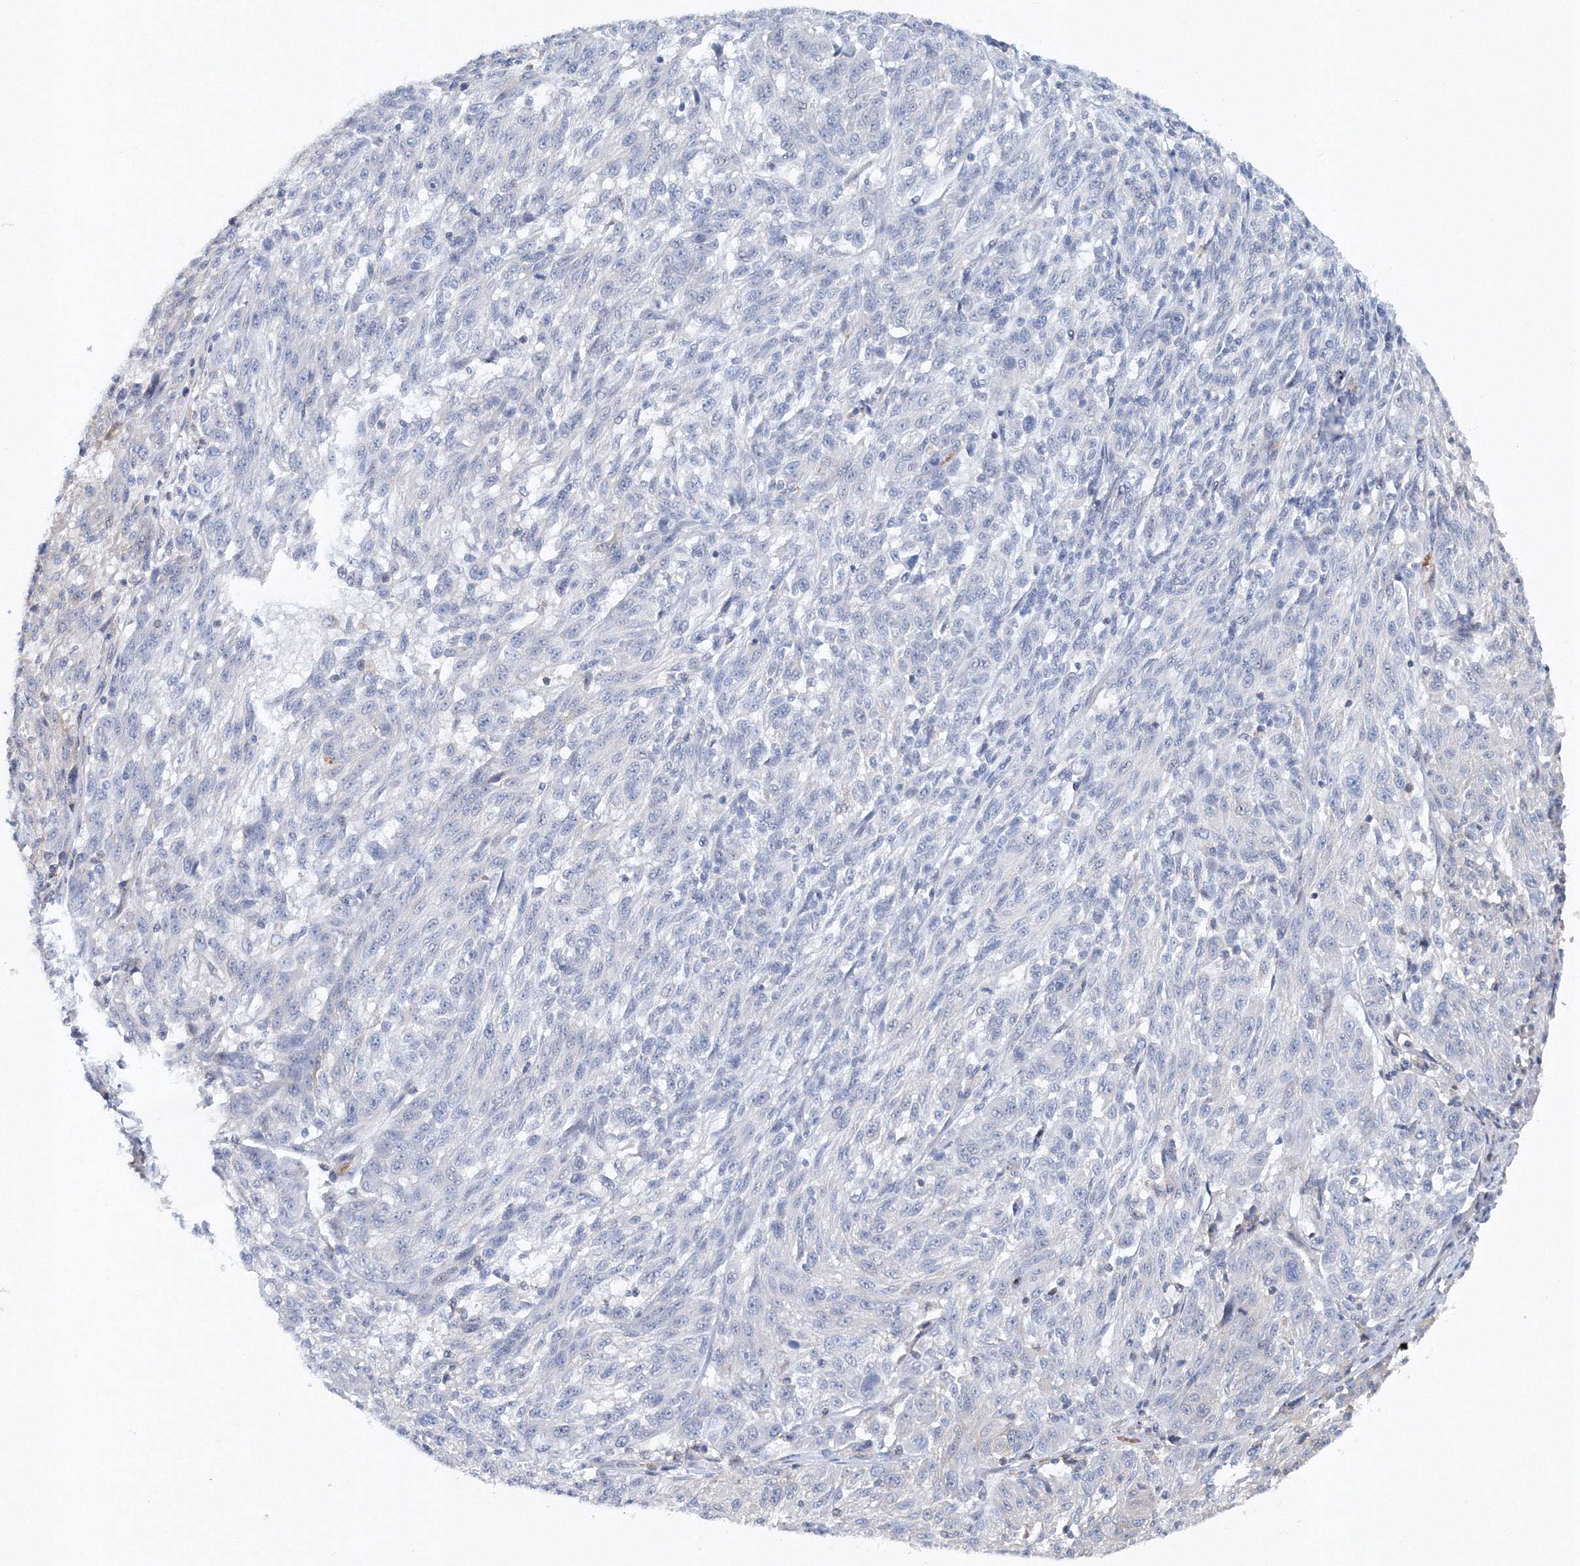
{"staining": {"intensity": "negative", "quantity": "none", "location": "none"}, "tissue": "melanoma", "cell_type": "Tumor cells", "image_type": "cancer", "snomed": [{"axis": "morphology", "description": "Malignant melanoma, NOS"}, {"axis": "topography", "description": "Skin"}], "caption": "There is no significant positivity in tumor cells of melanoma. (Stains: DAB (3,3'-diaminobenzidine) immunohistochemistry (IHC) with hematoxylin counter stain, Microscopy: brightfield microscopy at high magnification).", "gene": "SH3BP5", "patient": {"sex": "male", "age": 53}}